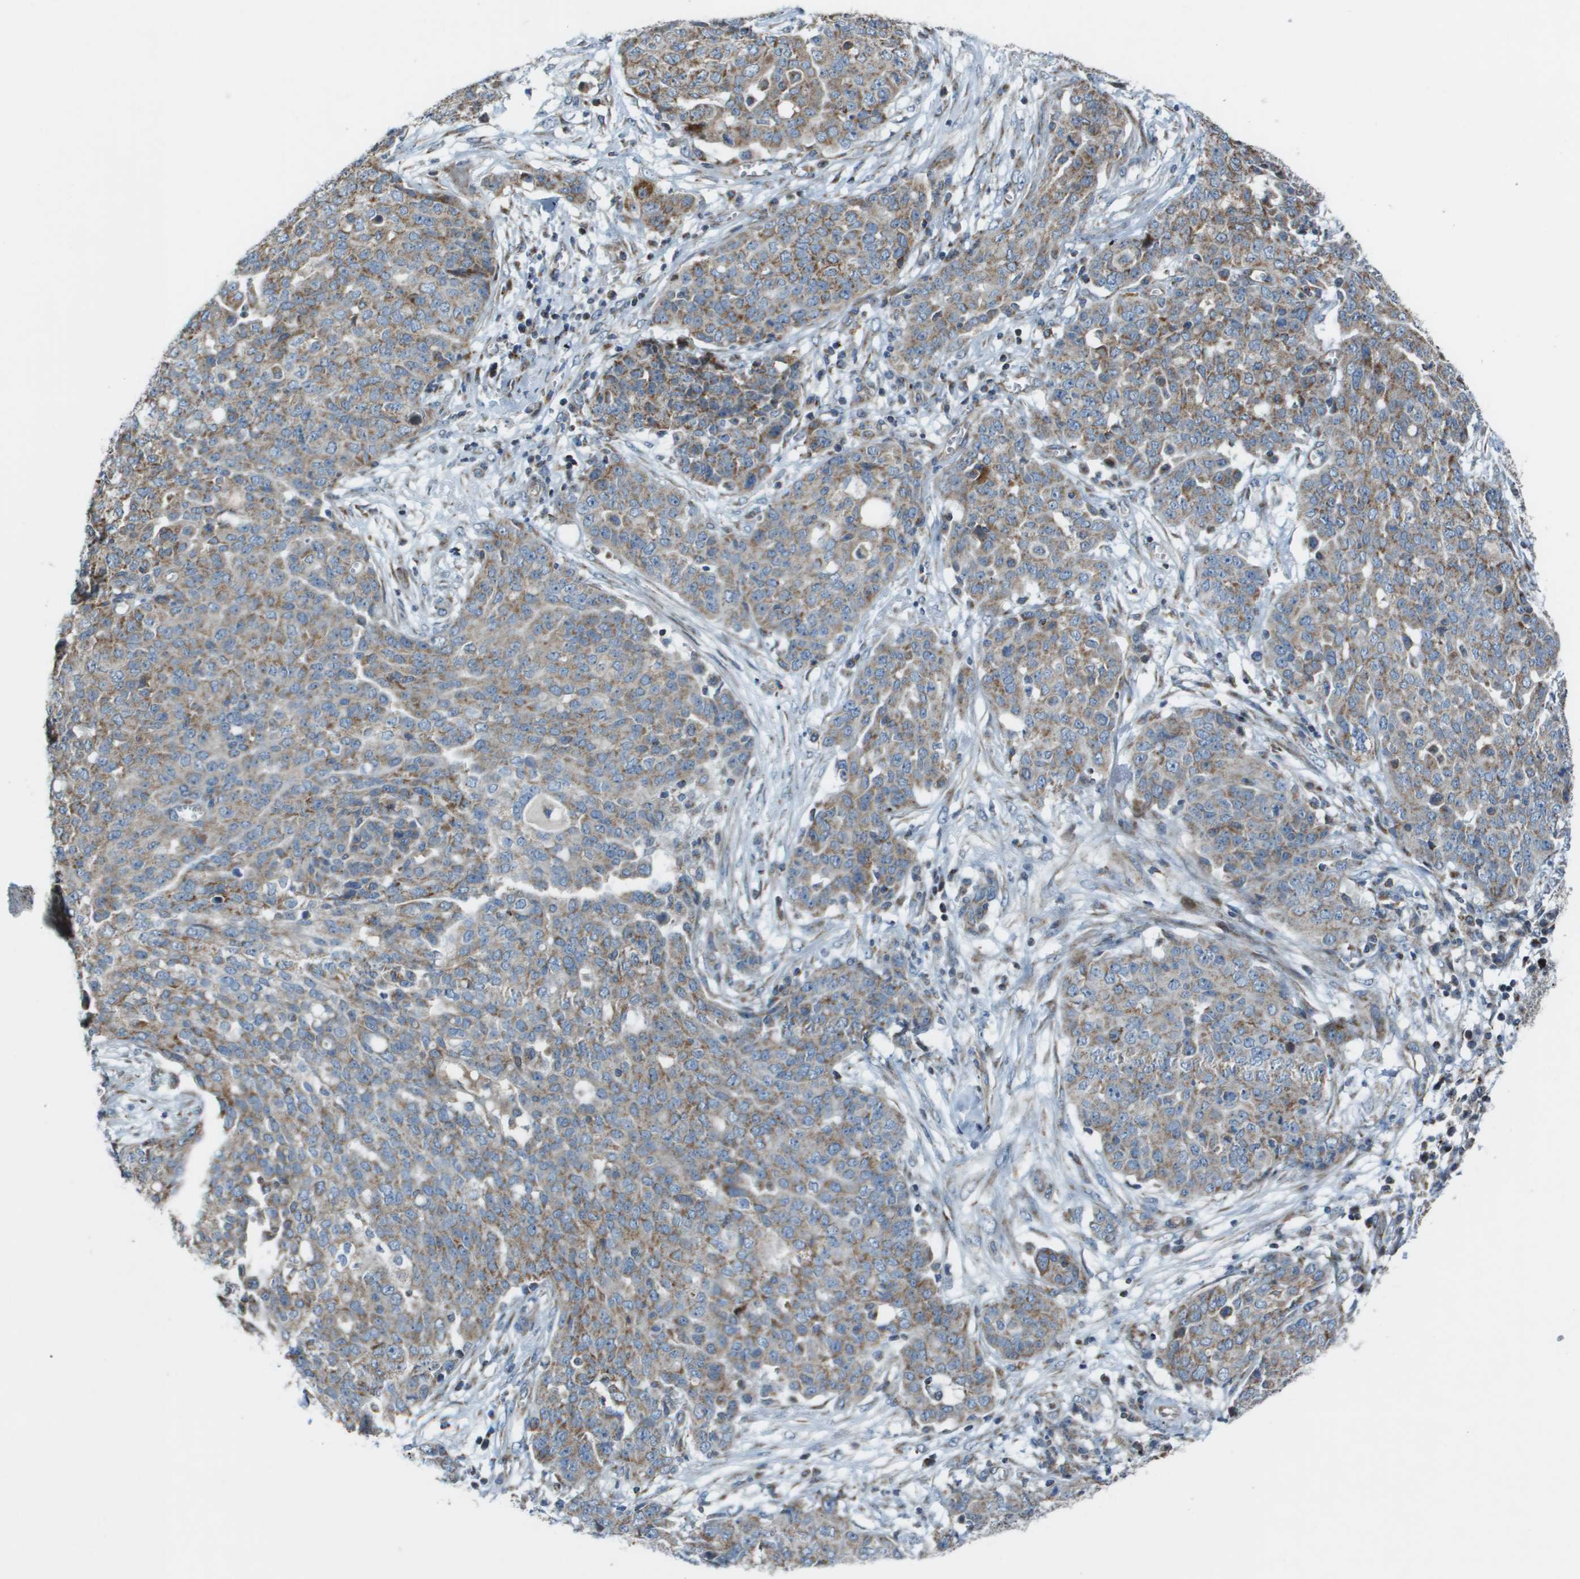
{"staining": {"intensity": "weak", "quantity": ">75%", "location": "cytoplasmic/membranous"}, "tissue": "ovarian cancer", "cell_type": "Tumor cells", "image_type": "cancer", "snomed": [{"axis": "morphology", "description": "Cystadenocarcinoma, serous, NOS"}, {"axis": "topography", "description": "Soft tissue"}, {"axis": "topography", "description": "Ovary"}], "caption": "This micrograph exhibits IHC staining of ovarian serous cystadenocarcinoma, with low weak cytoplasmic/membranous positivity in approximately >75% of tumor cells.", "gene": "MGAT3", "patient": {"sex": "female", "age": 57}}